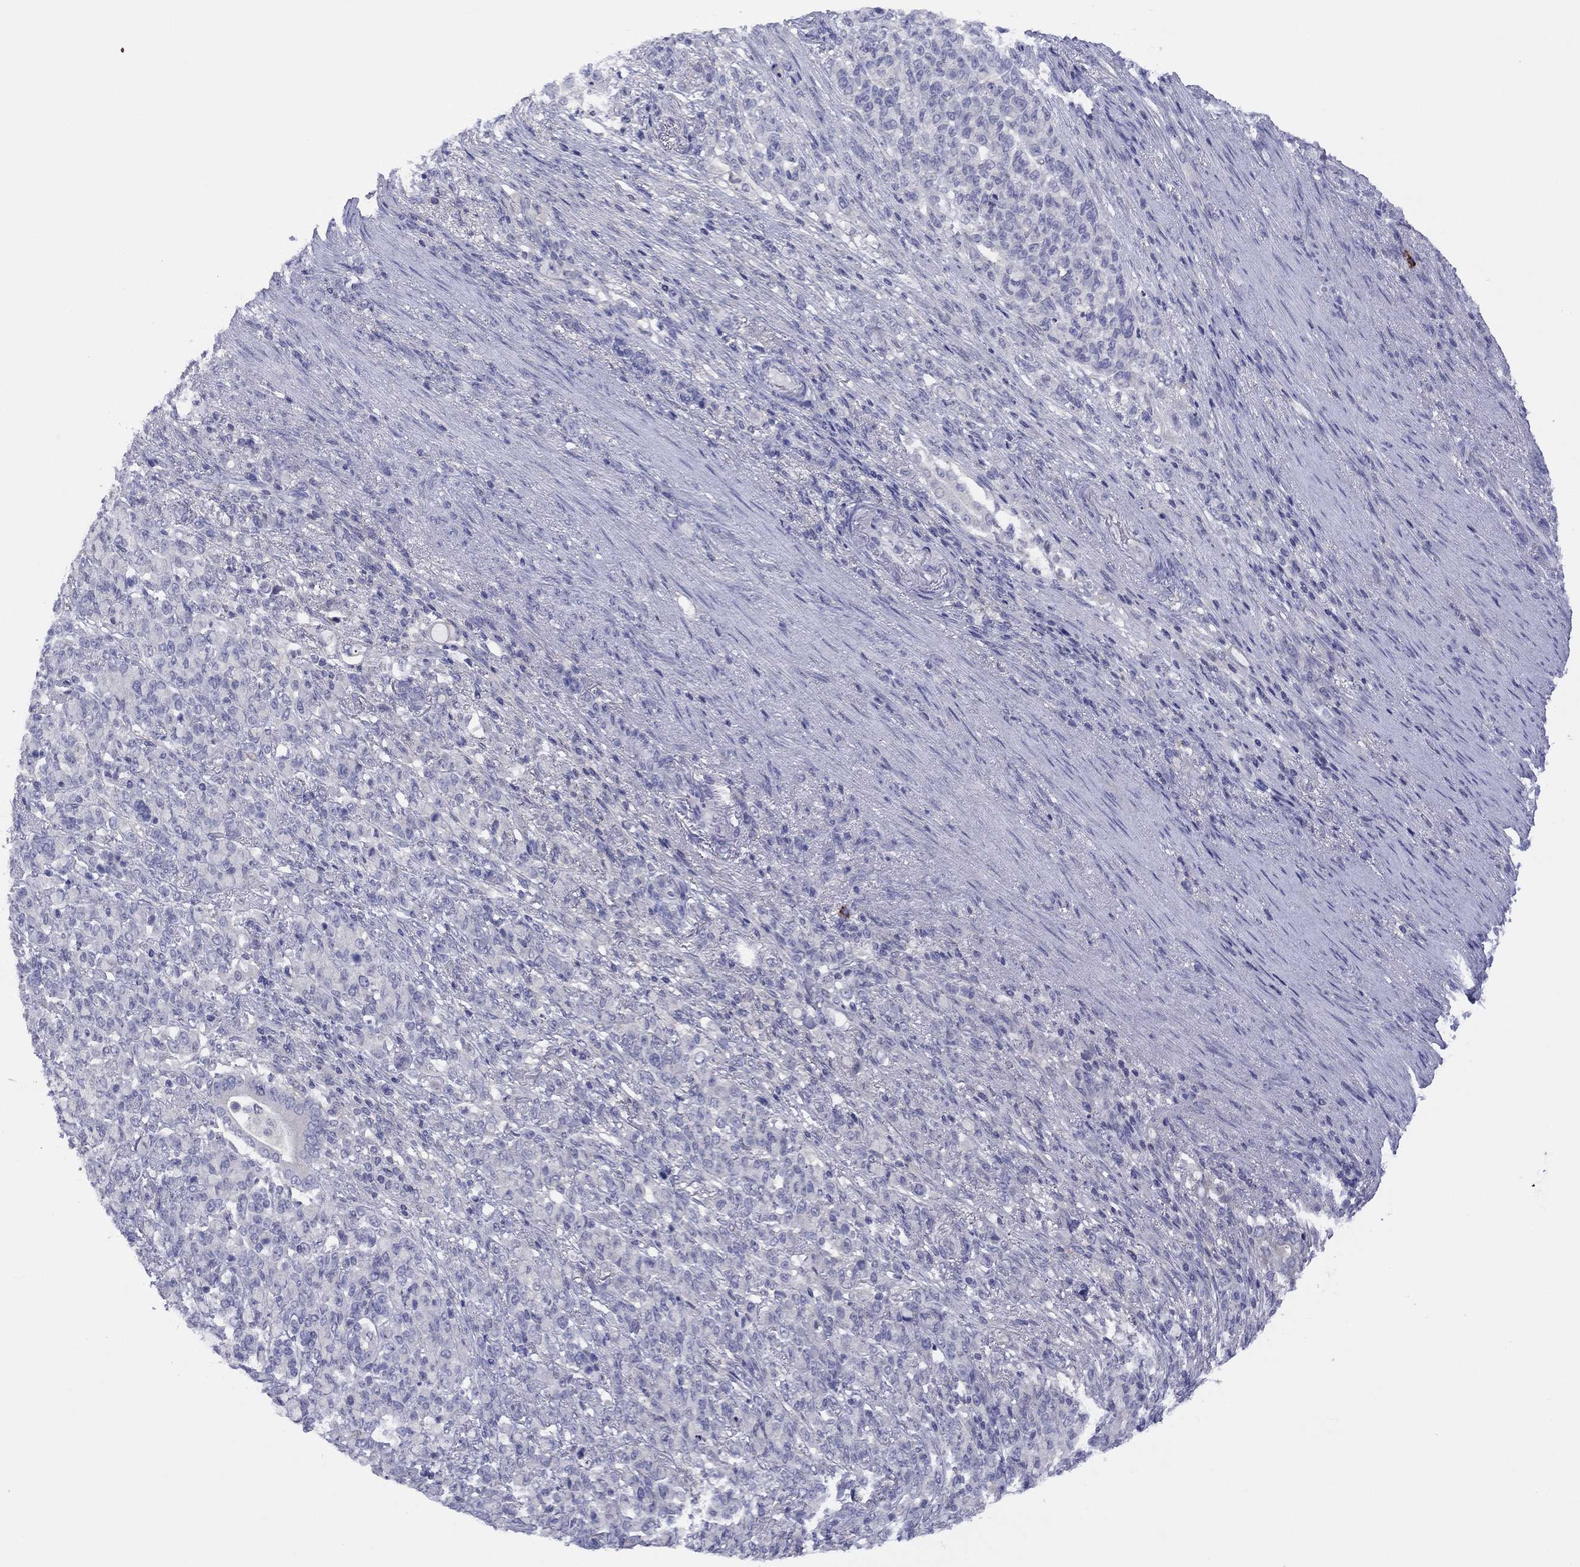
{"staining": {"intensity": "negative", "quantity": "none", "location": "none"}, "tissue": "stomach cancer", "cell_type": "Tumor cells", "image_type": "cancer", "snomed": [{"axis": "morphology", "description": "Normal tissue, NOS"}, {"axis": "morphology", "description": "Adenocarcinoma, NOS"}, {"axis": "topography", "description": "Stomach"}], "caption": "DAB immunohistochemical staining of stomach cancer reveals no significant positivity in tumor cells.", "gene": "CYP2B6", "patient": {"sex": "female", "age": 79}}